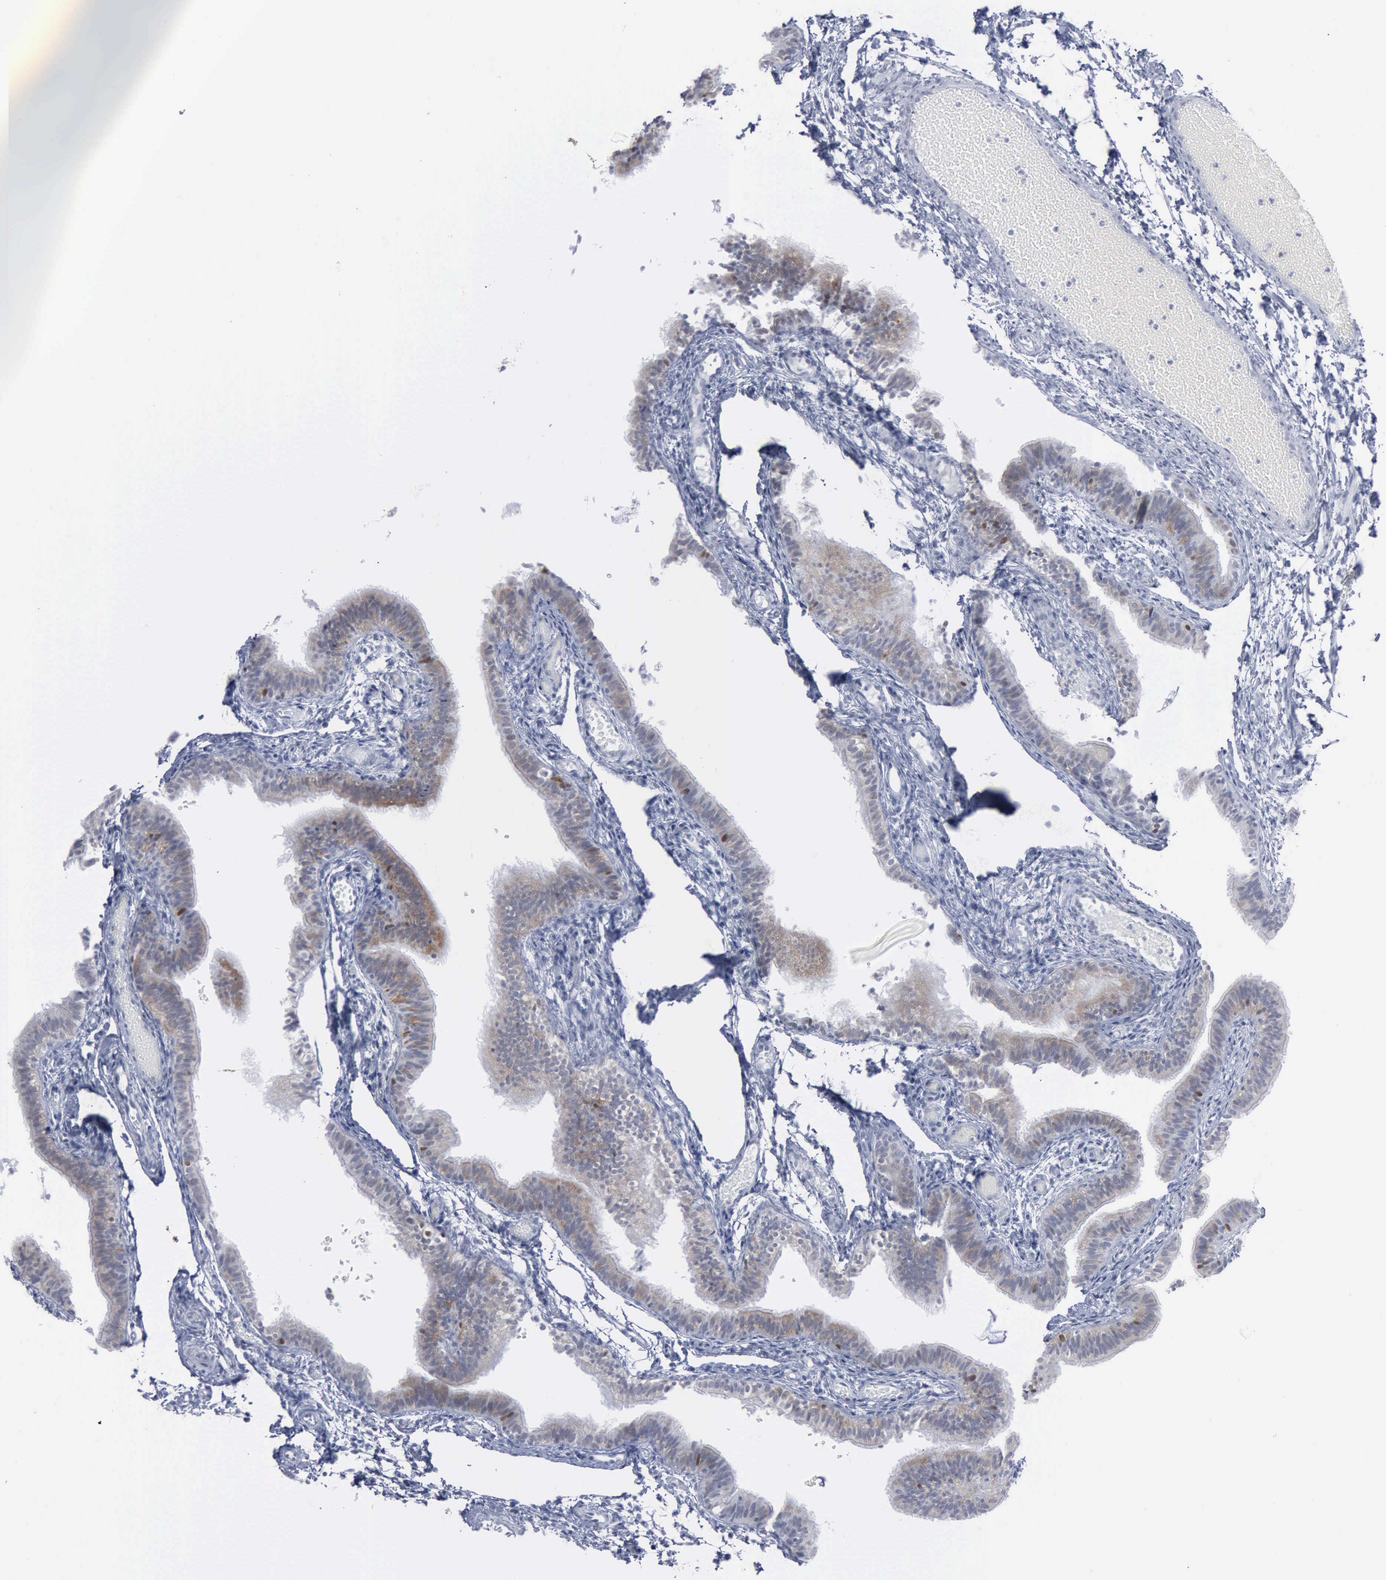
{"staining": {"intensity": "strong", "quantity": "<25%", "location": "cytoplasmic/membranous,nuclear"}, "tissue": "fallopian tube", "cell_type": "Glandular cells", "image_type": "normal", "snomed": [{"axis": "morphology", "description": "Normal tissue, NOS"}, {"axis": "morphology", "description": "Dermoid, NOS"}, {"axis": "topography", "description": "Fallopian tube"}], "caption": "Approximately <25% of glandular cells in unremarkable fallopian tube exhibit strong cytoplasmic/membranous,nuclear protein positivity as visualized by brown immunohistochemical staining.", "gene": "MCM5", "patient": {"sex": "female", "age": 33}}